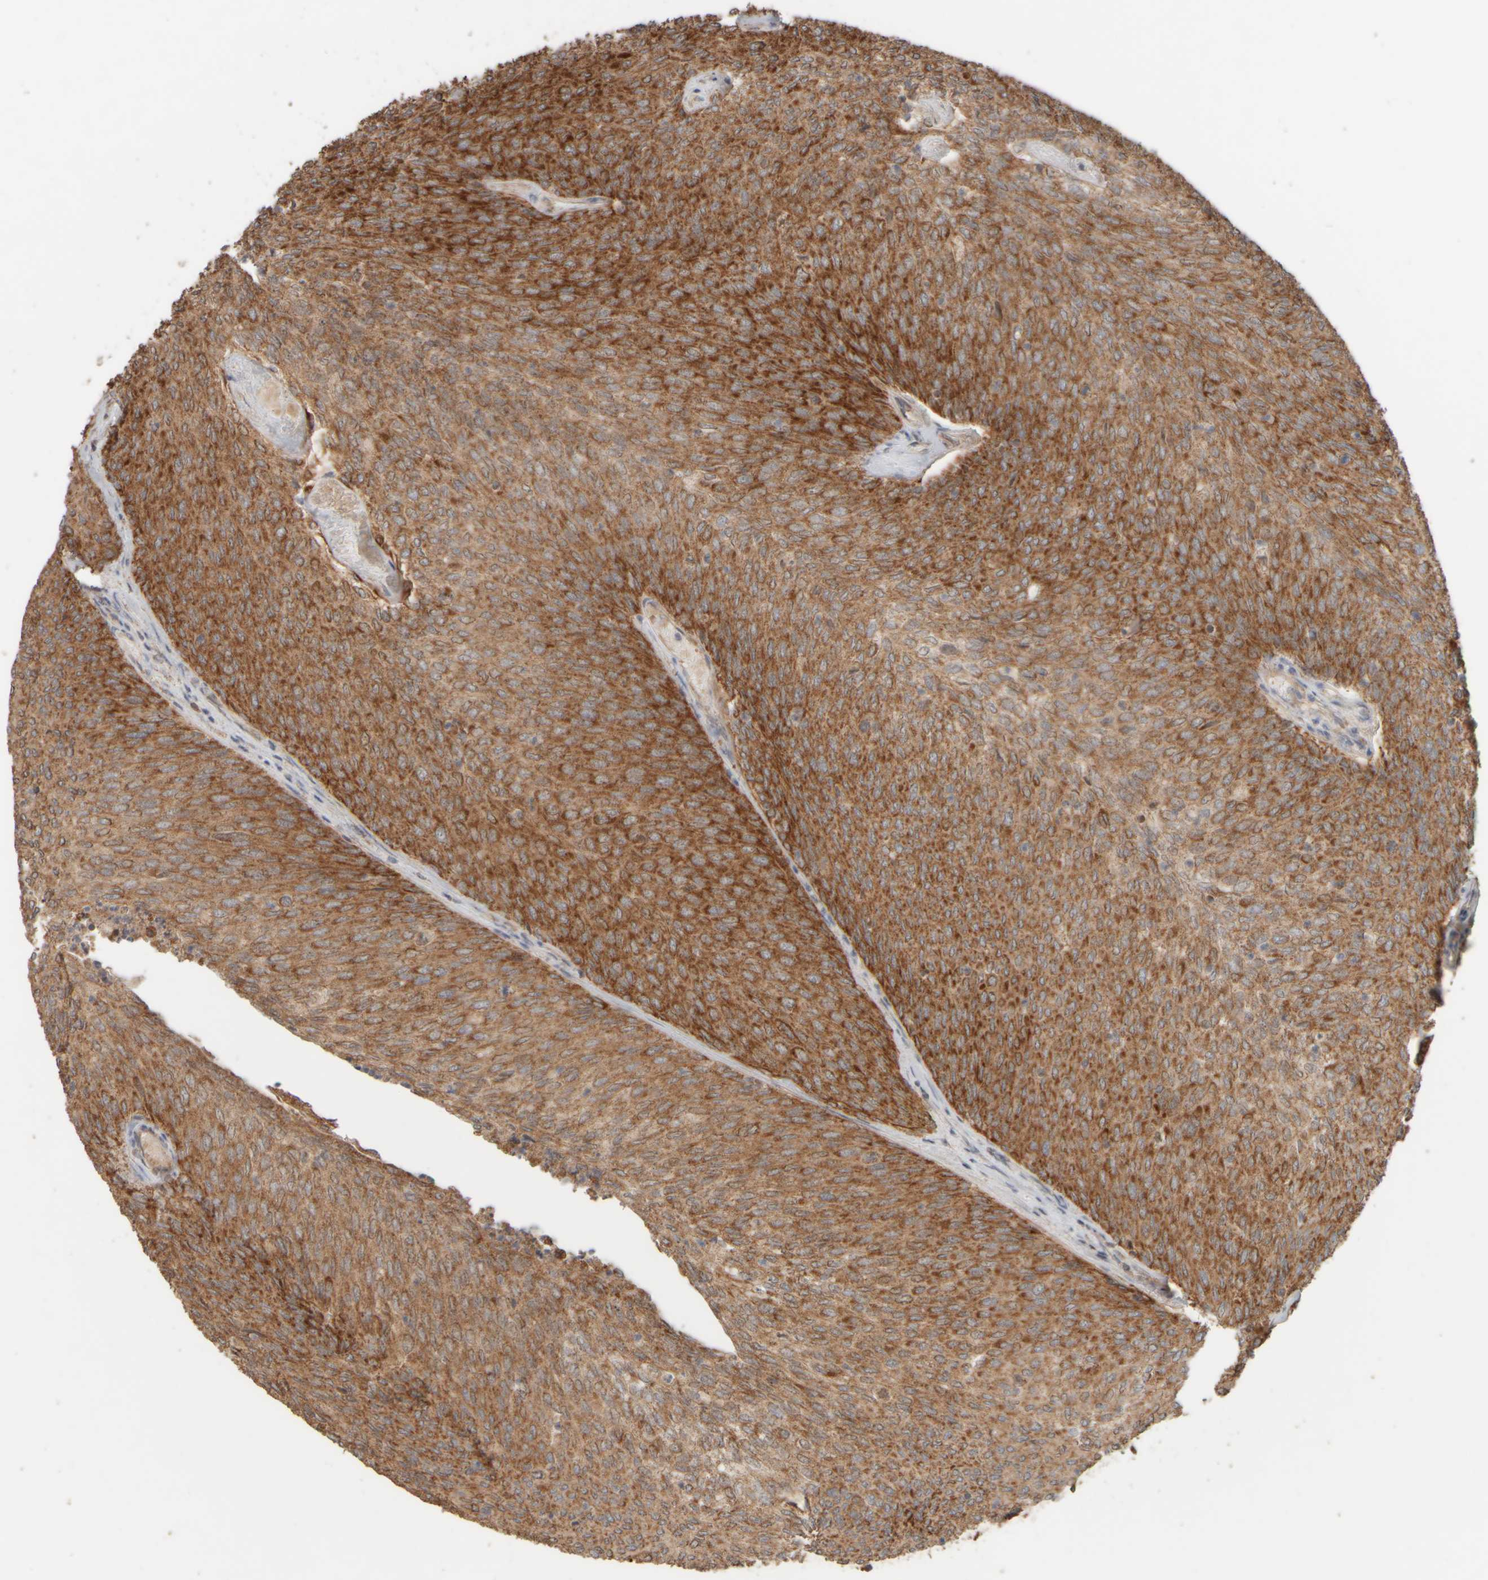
{"staining": {"intensity": "strong", "quantity": ">75%", "location": "cytoplasmic/membranous"}, "tissue": "urothelial cancer", "cell_type": "Tumor cells", "image_type": "cancer", "snomed": [{"axis": "morphology", "description": "Urothelial carcinoma, Low grade"}, {"axis": "topography", "description": "Urinary bladder"}], "caption": "Tumor cells show strong cytoplasmic/membranous expression in about >75% of cells in low-grade urothelial carcinoma.", "gene": "EIF2B3", "patient": {"sex": "female", "age": 79}}